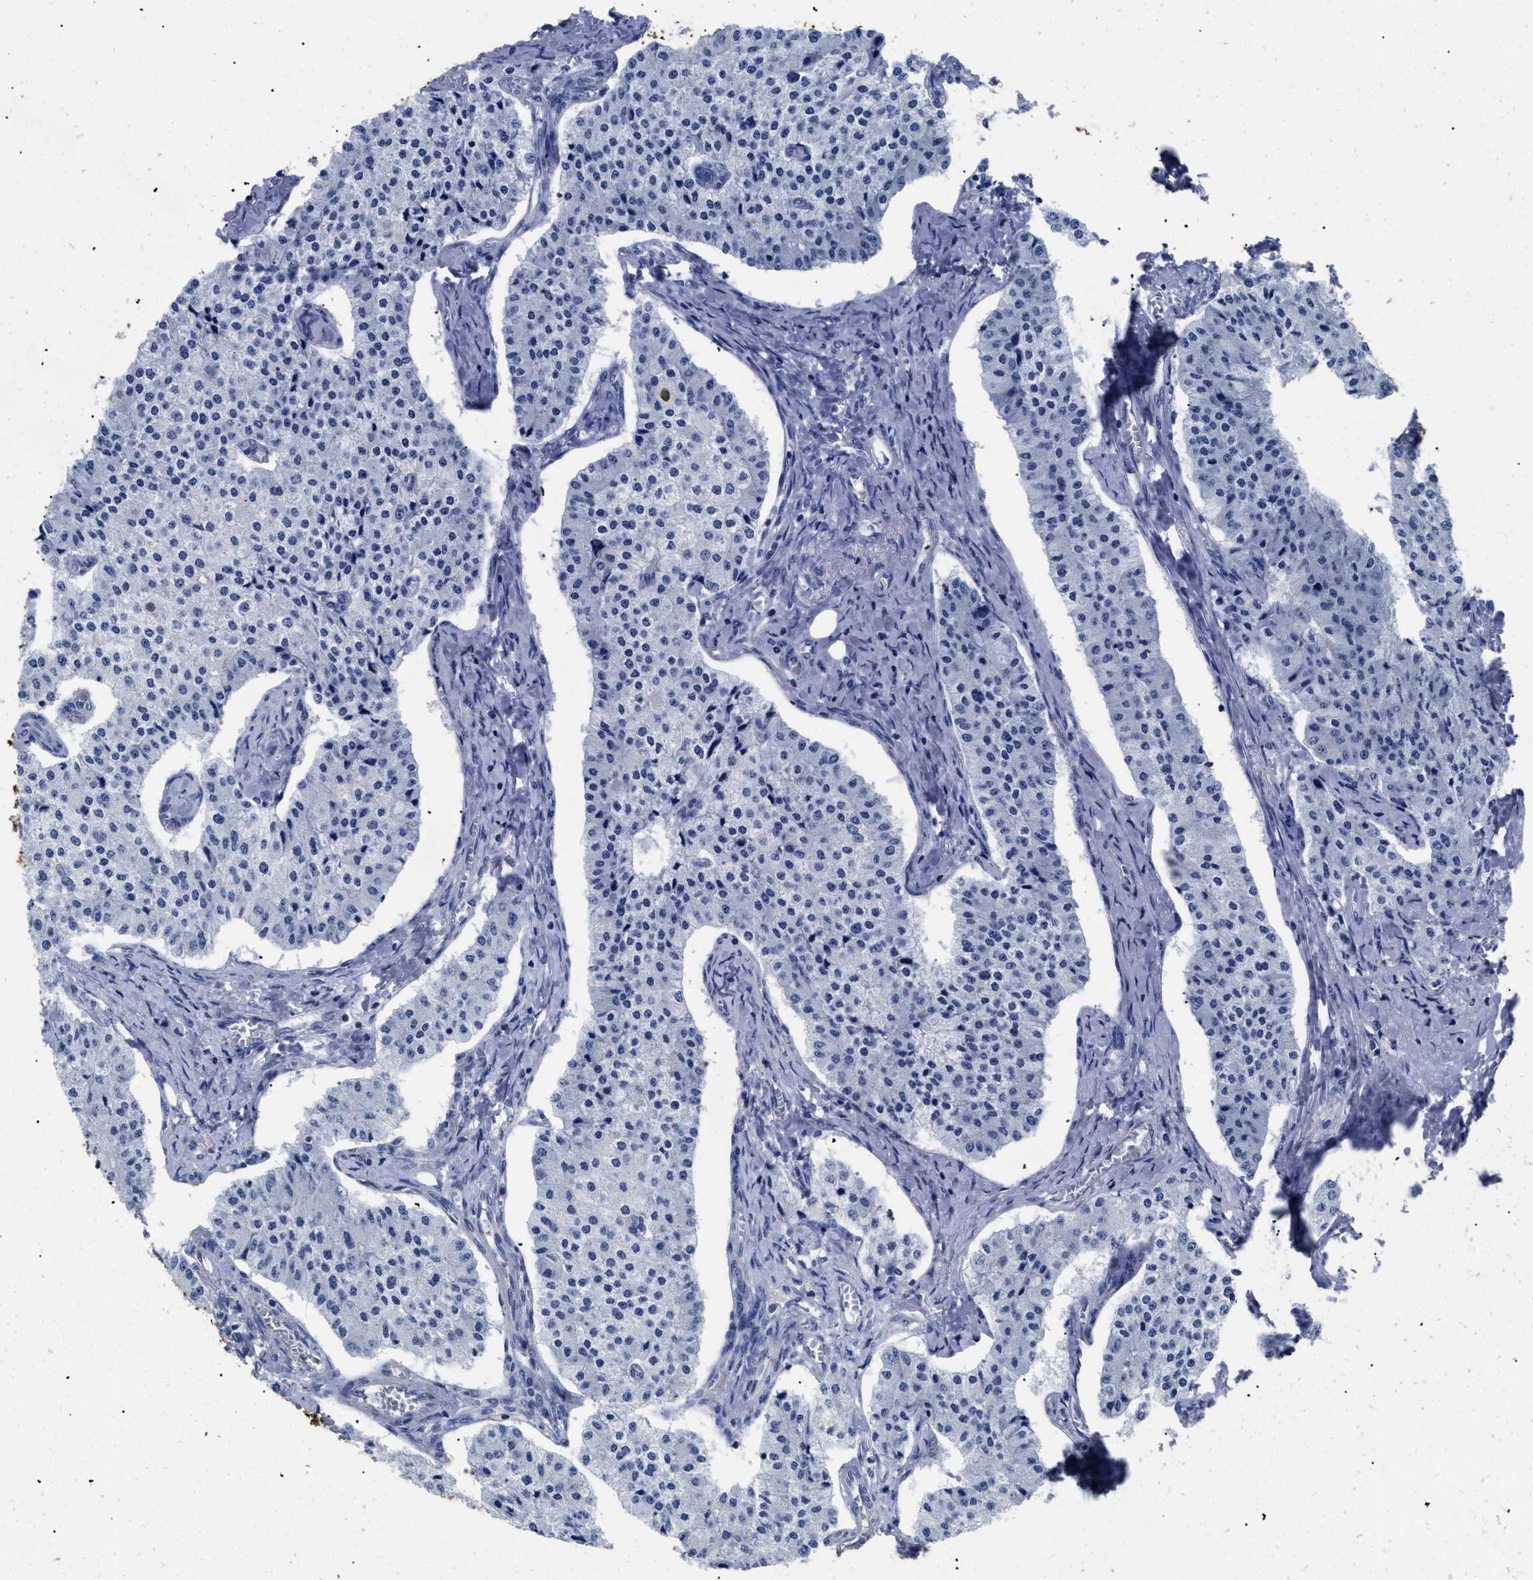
{"staining": {"intensity": "negative", "quantity": "none", "location": "none"}, "tissue": "carcinoid", "cell_type": "Tumor cells", "image_type": "cancer", "snomed": [{"axis": "morphology", "description": "Carcinoid, malignant, NOS"}, {"axis": "topography", "description": "Colon"}], "caption": "The photomicrograph displays no significant positivity in tumor cells of carcinoid.", "gene": "DLC1", "patient": {"sex": "female", "age": 52}}